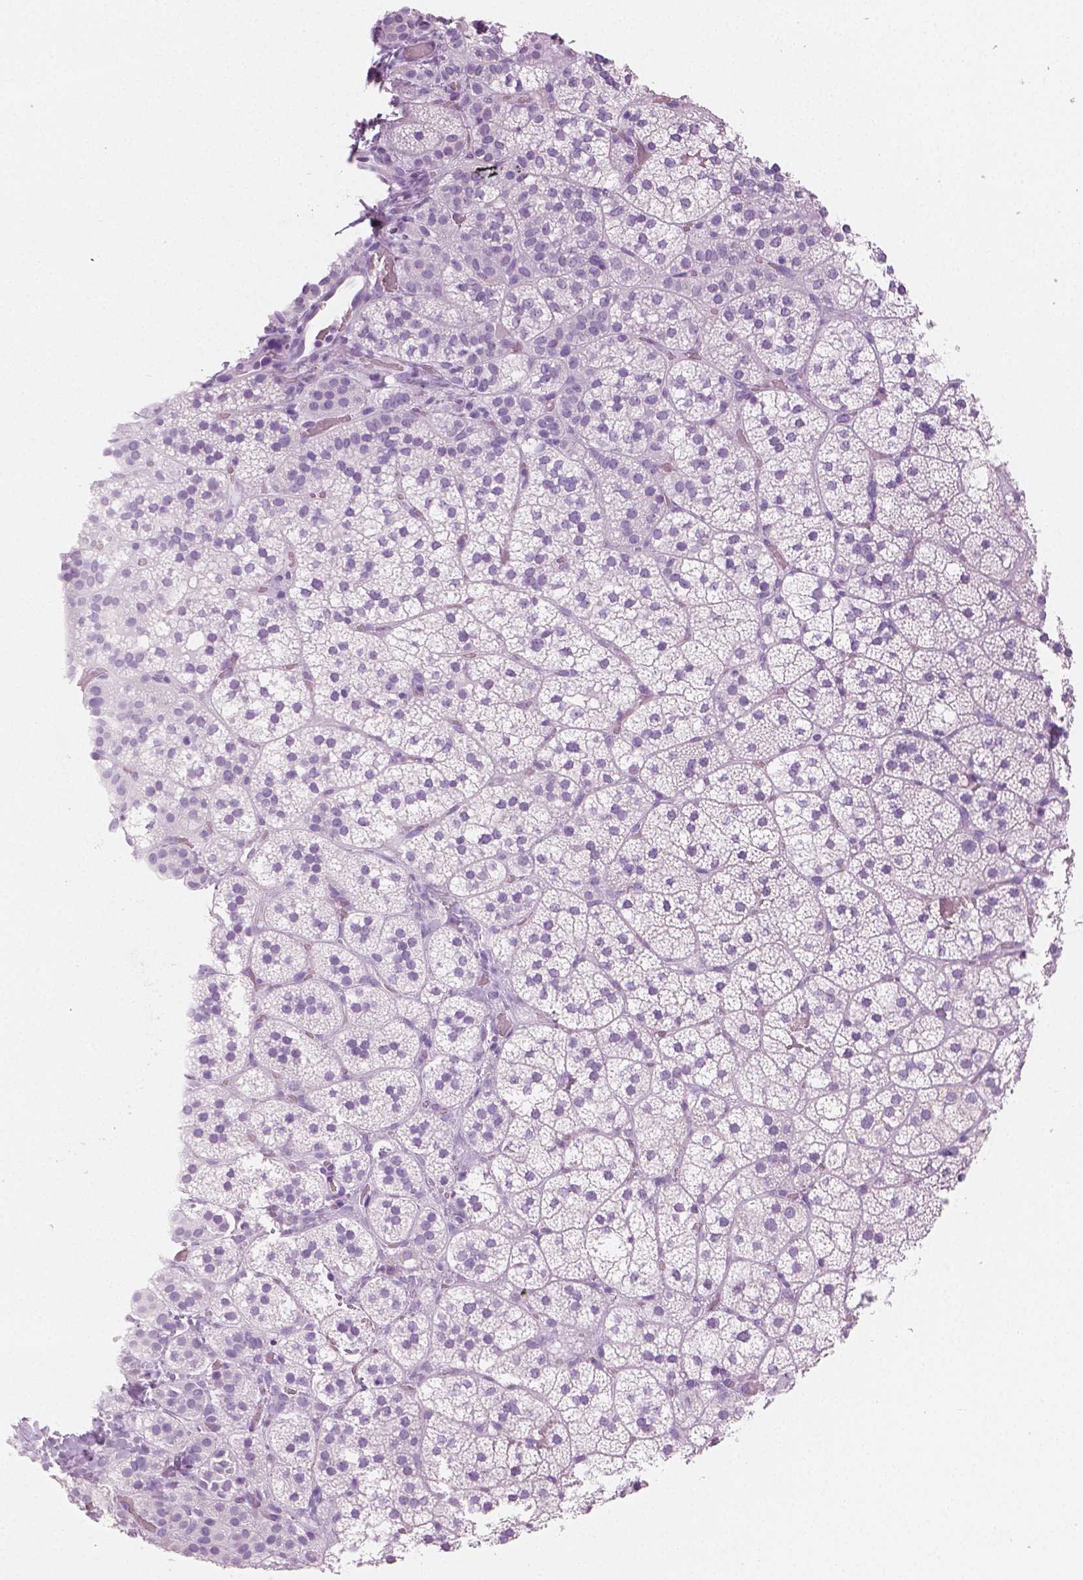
{"staining": {"intensity": "negative", "quantity": "none", "location": "none"}, "tissue": "adrenal gland", "cell_type": "Glandular cells", "image_type": "normal", "snomed": [{"axis": "morphology", "description": "Normal tissue, NOS"}, {"axis": "topography", "description": "Adrenal gland"}], "caption": "Glandular cells show no significant positivity in normal adrenal gland.", "gene": "PLIN4", "patient": {"sex": "male", "age": 53}}